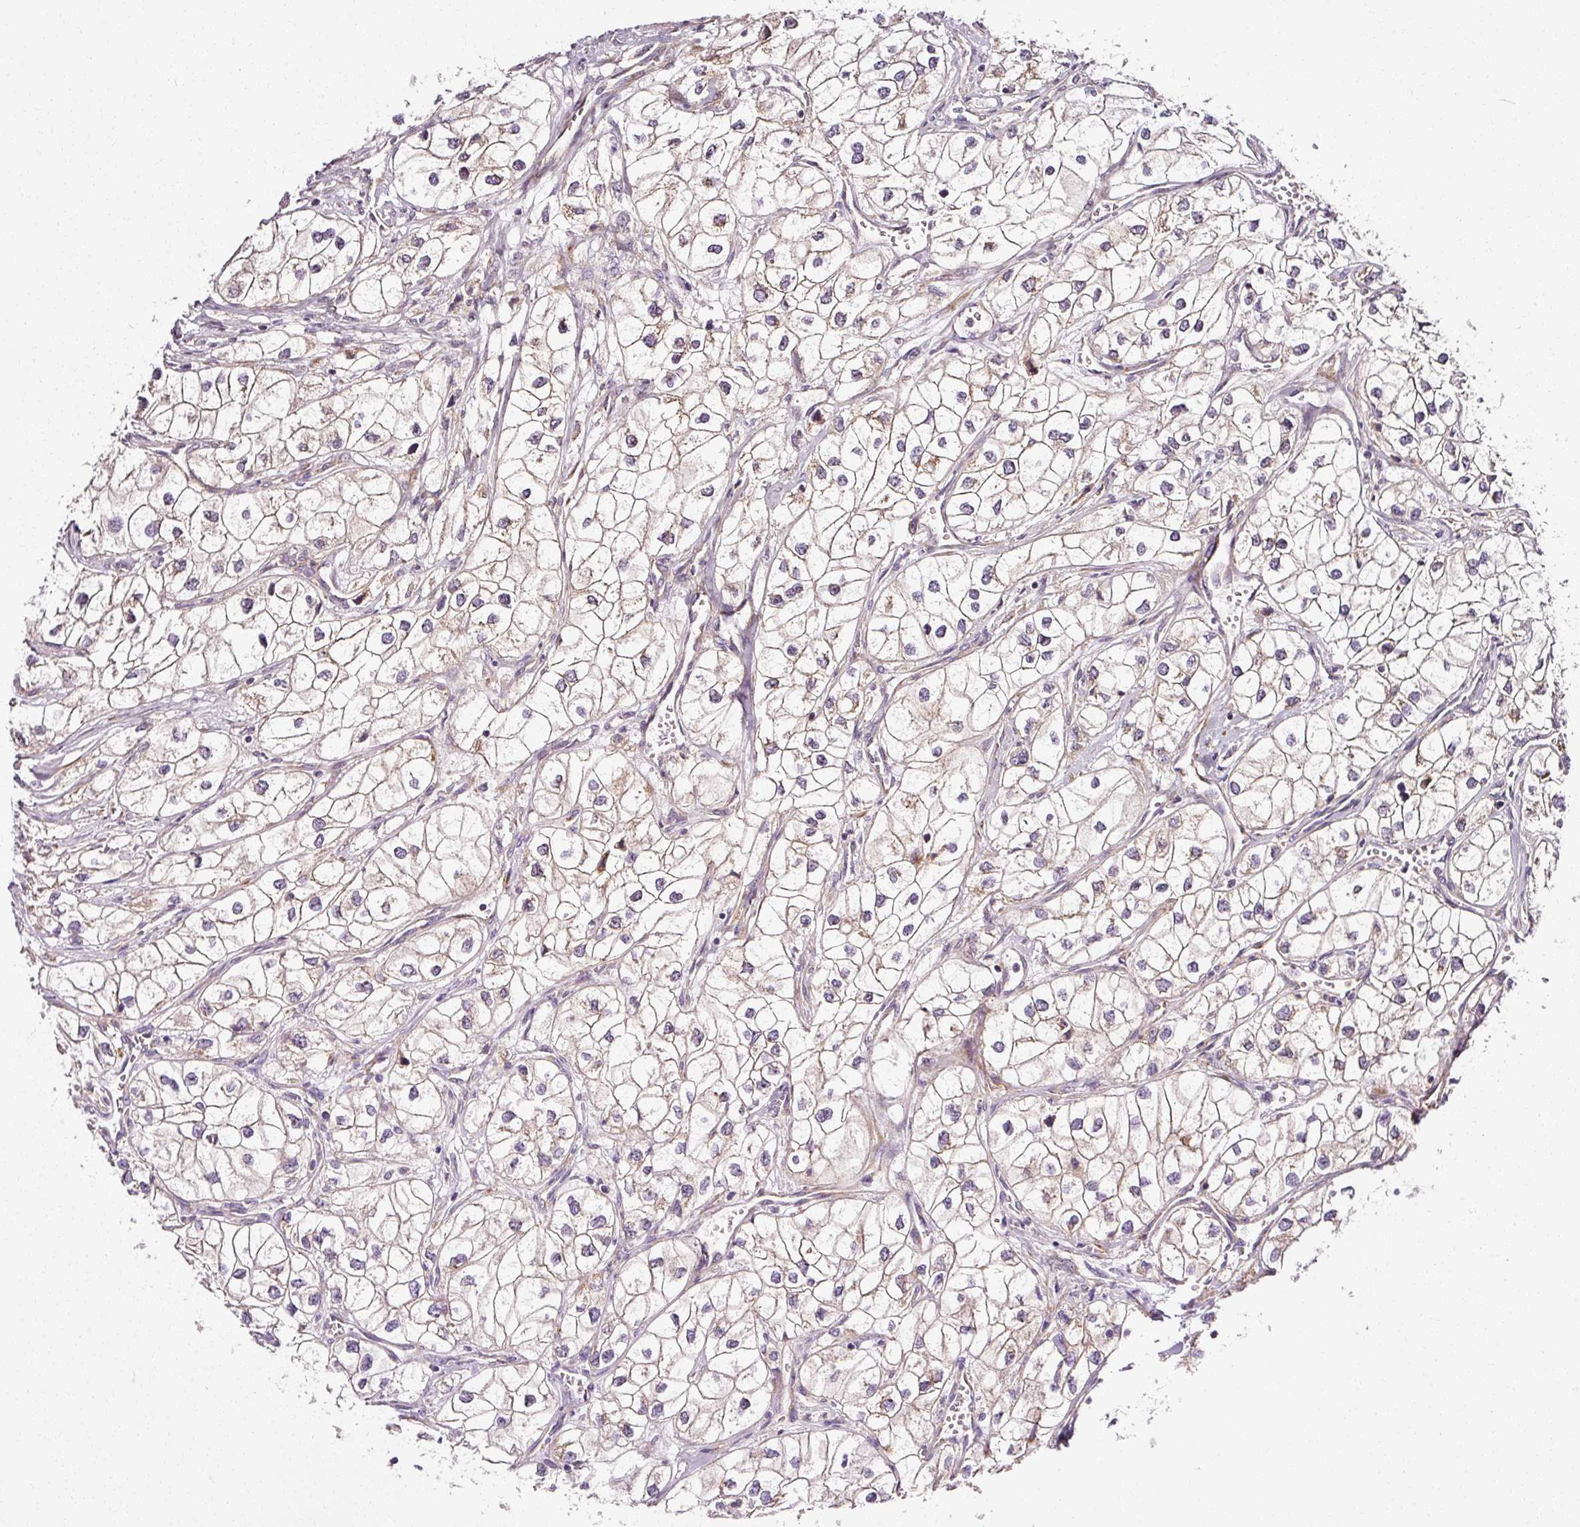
{"staining": {"intensity": "weak", "quantity": "25%-75%", "location": "cytoplasmic/membranous"}, "tissue": "renal cancer", "cell_type": "Tumor cells", "image_type": "cancer", "snomed": [{"axis": "morphology", "description": "Adenocarcinoma, NOS"}, {"axis": "topography", "description": "Kidney"}], "caption": "Immunohistochemical staining of human renal adenocarcinoma demonstrates low levels of weak cytoplasmic/membranous protein expression in about 25%-75% of tumor cells.", "gene": "RPL10A", "patient": {"sex": "male", "age": 59}}